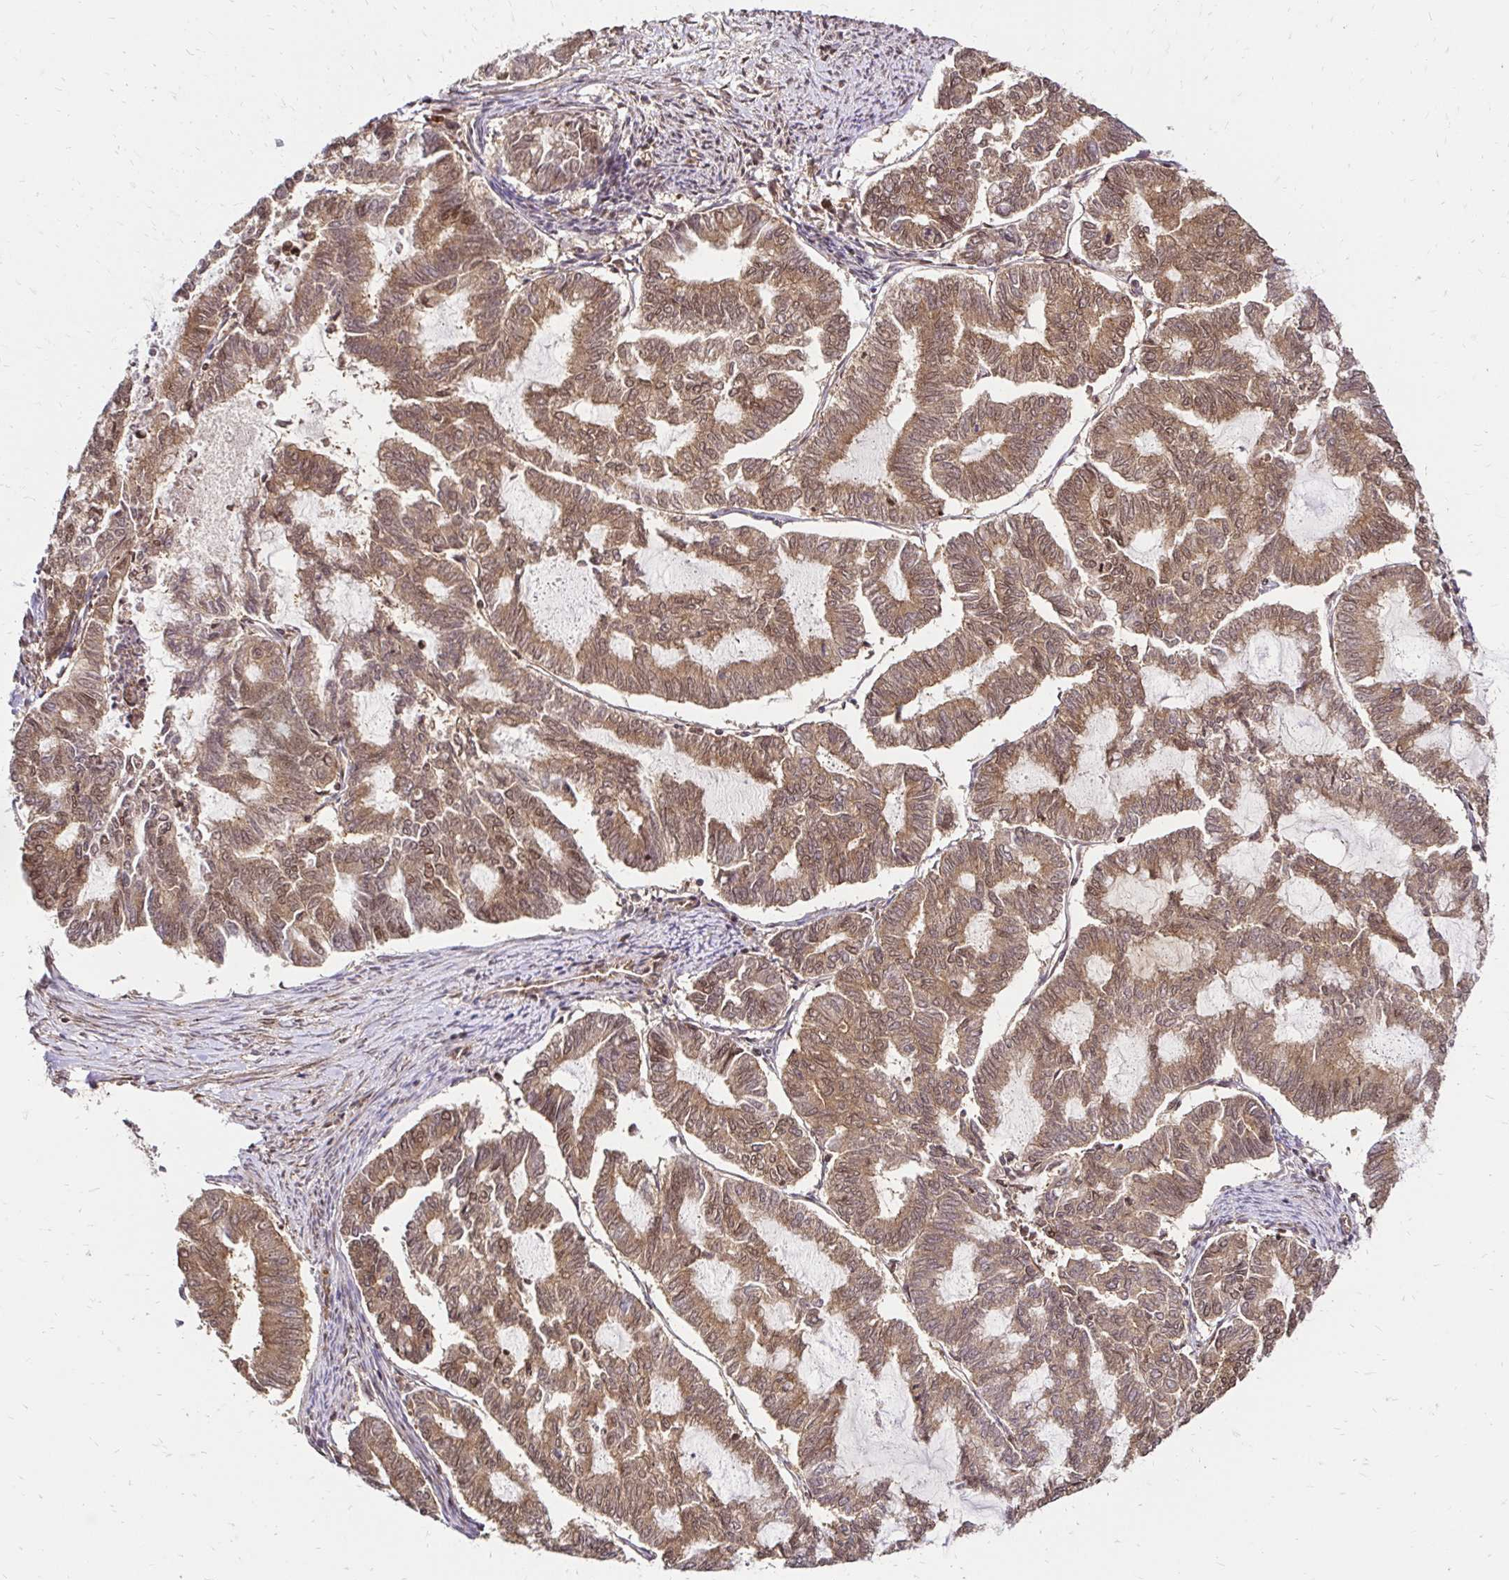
{"staining": {"intensity": "moderate", "quantity": ">75%", "location": "cytoplasmic/membranous,nuclear"}, "tissue": "endometrial cancer", "cell_type": "Tumor cells", "image_type": "cancer", "snomed": [{"axis": "morphology", "description": "Adenocarcinoma, NOS"}, {"axis": "topography", "description": "Endometrium"}], "caption": "Adenocarcinoma (endometrial) stained for a protein demonstrates moderate cytoplasmic/membranous and nuclear positivity in tumor cells.", "gene": "GLYR1", "patient": {"sex": "female", "age": 79}}